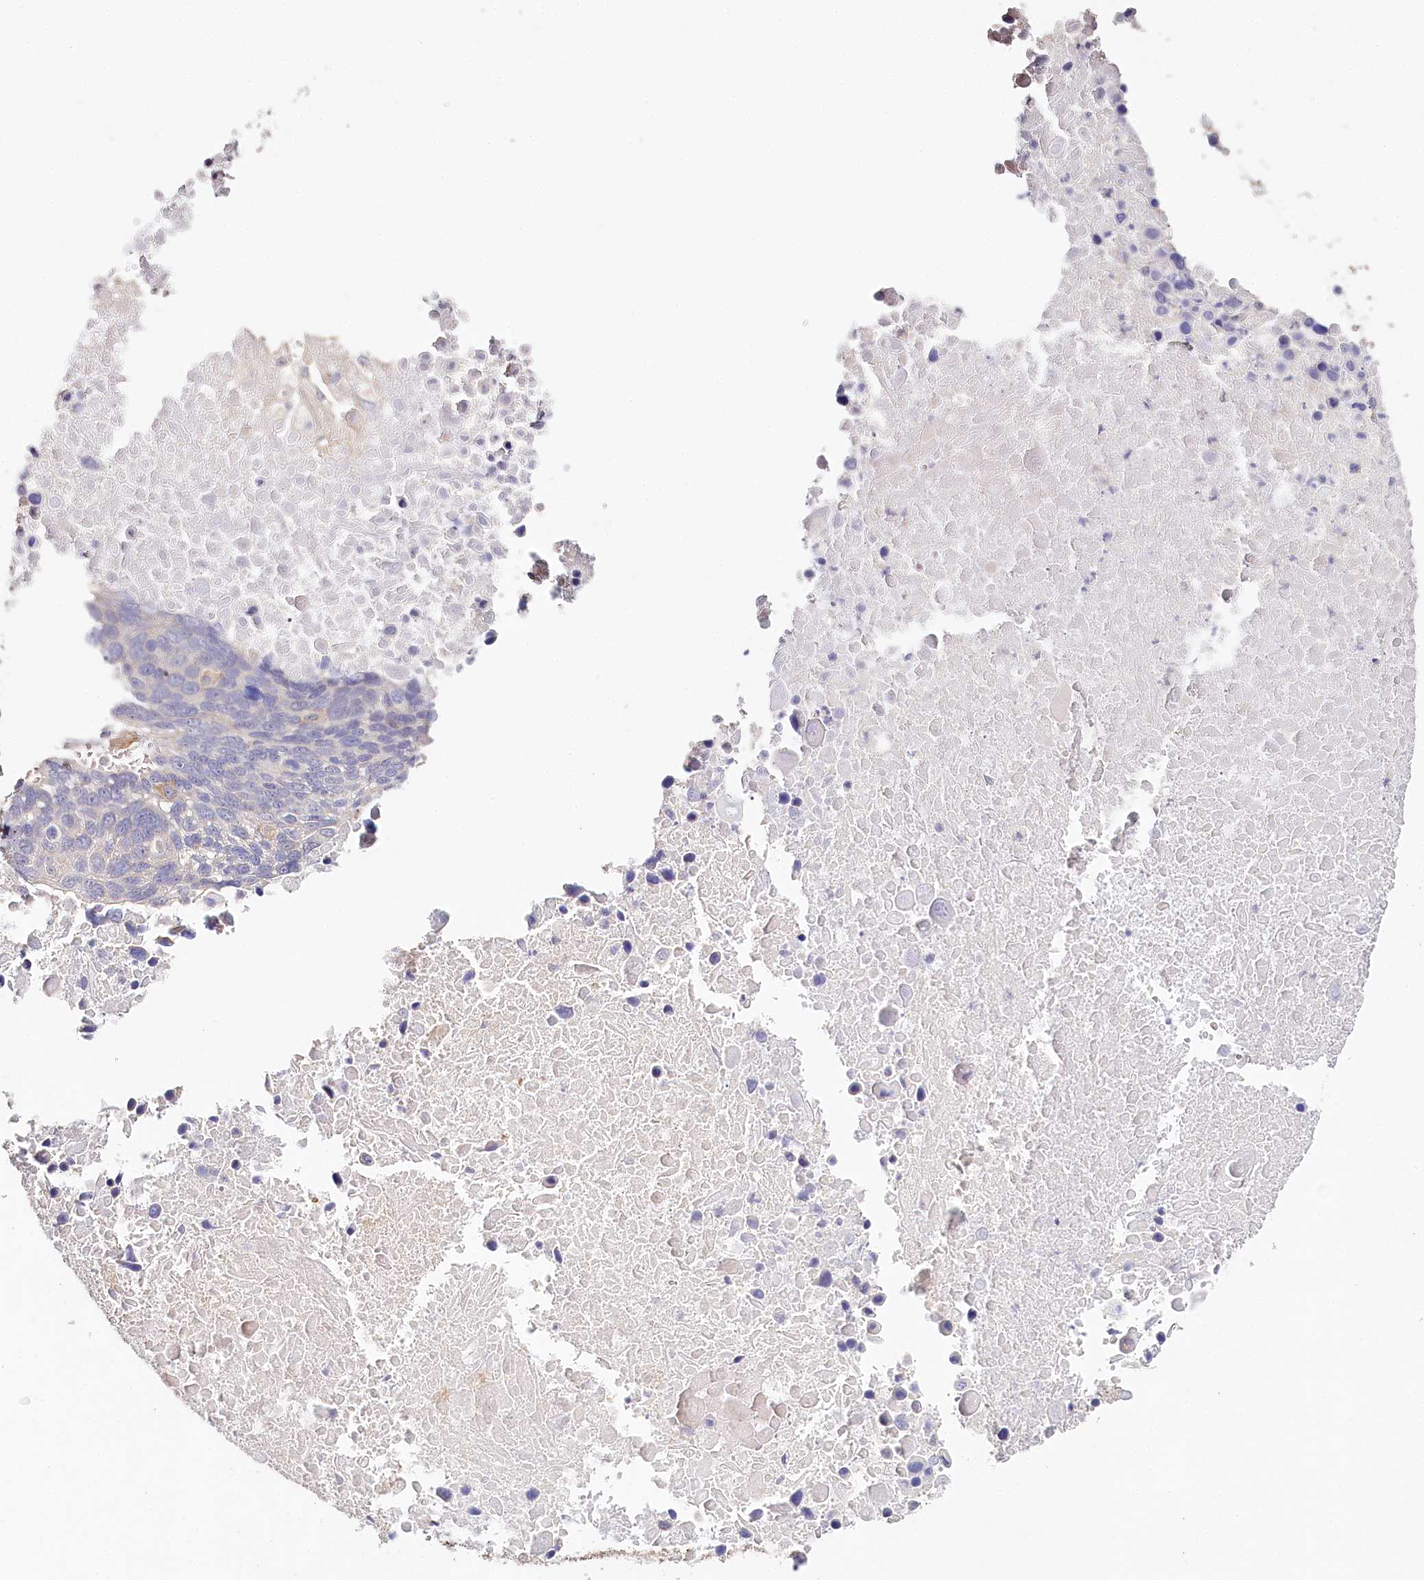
{"staining": {"intensity": "negative", "quantity": "none", "location": "none"}, "tissue": "lung cancer", "cell_type": "Tumor cells", "image_type": "cancer", "snomed": [{"axis": "morphology", "description": "Normal tissue, NOS"}, {"axis": "morphology", "description": "Squamous cell carcinoma, NOS"}, {"axis": "topography", "description": "Lymph node"}, {"axis": "topography", "description": "Lung"}], "caption": "Tumor cells show no significant positivity in lung cancer.", "gene": "DAPK1", "patient": {"sex": "male", "age": 66}}